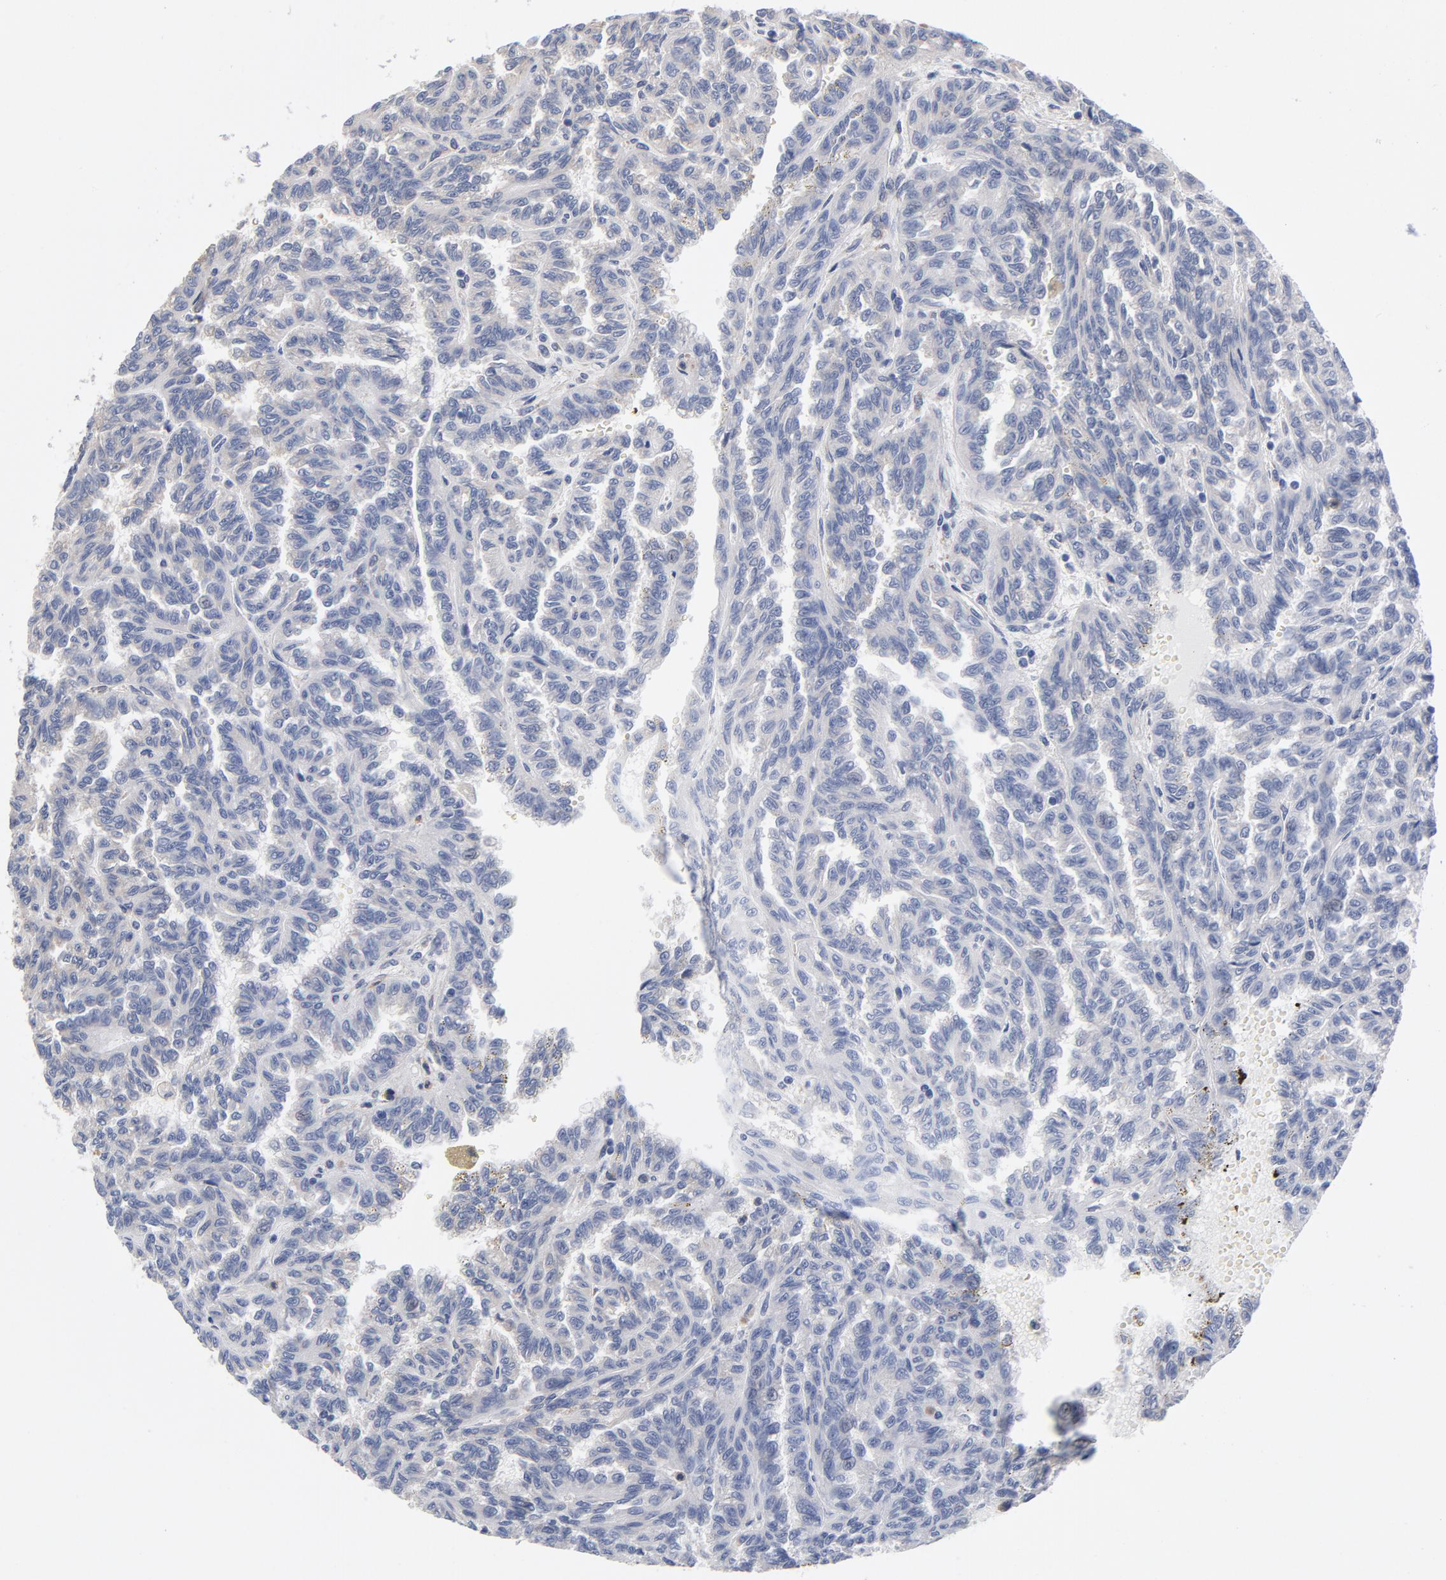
{"staining": {"intensity": "negative", "quantity": "none", "location": "none"}, "tissue": "renal cancer", "cell_type": "Tumor cells", "image_type": "cancer", "snomed": [{"axis": "morphology", "description": "Inflammation, NOS"}, {"axis": "morphology", "description": "Adenocarcinoma, NOS"}, {"axis": "topography", "description": "Kidney"}], "caption": "Adenocarcinoma (renal) was stained to show a protein in brown. There is no significant staining in tumor cells. The staining was performed using DAB (3,3'-diaminobenzidine) to visualize the protein expression in brown, while the nuclei were stained in blue with hematoxylin (Magnification: 20x).", "gene": "ASMTL", "patient": {"sex": "male", "age": 68}}